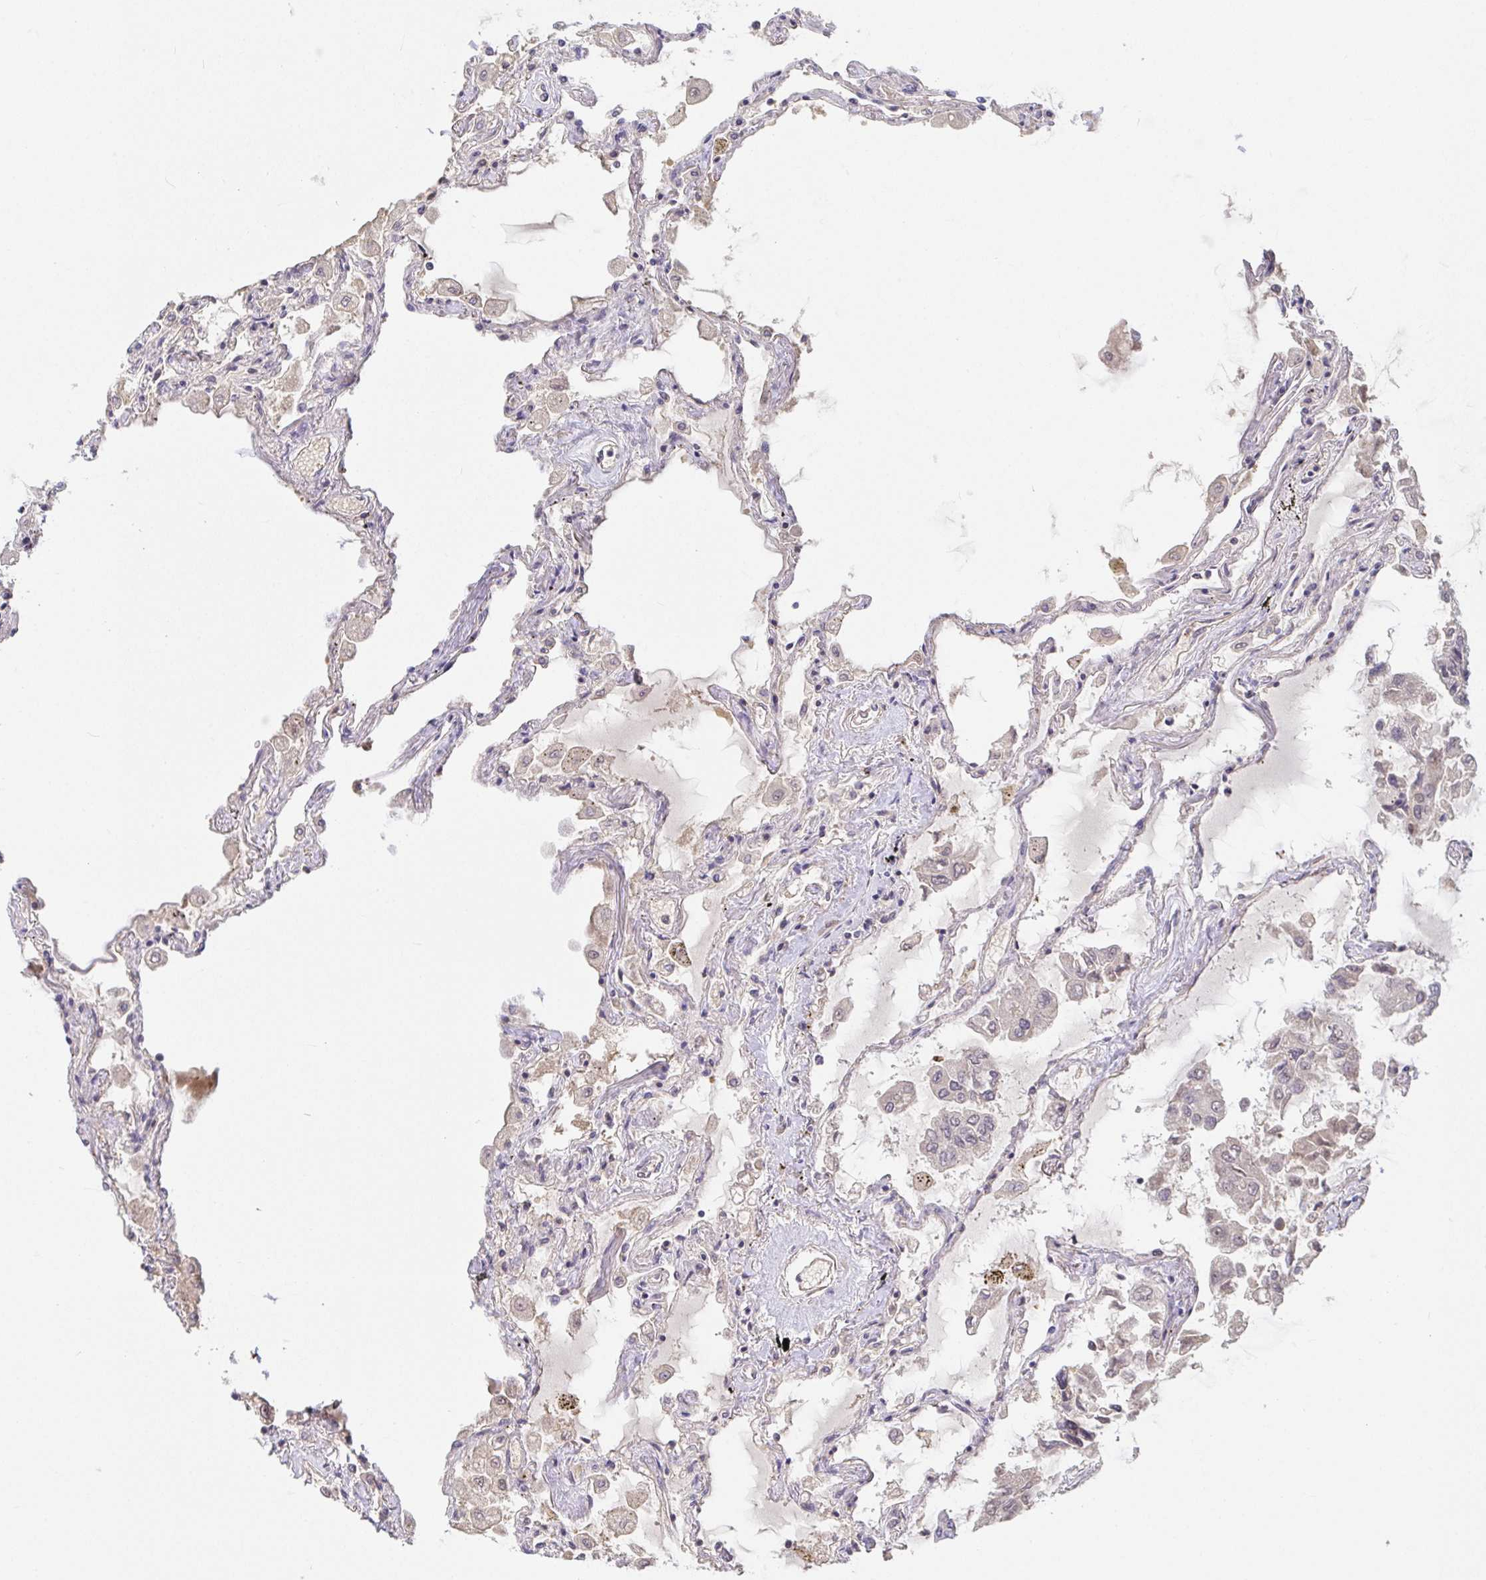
{"staining": {"intensity": "negative", "quantity": "none", "location": "none"}, "tissue": "lung", "cell_type": "Alveolar cells", "image_type": "normal", "snomed": [{"axis": "morphology", "description": "Normal tissue, NOS"}, {"axis": "morphology", "description": "Adenocarcinoma, NOS"}, {"axis": "topography", "description": "Cartilage tissue"}, {"axis": "topography", "description": "Lung"}], "caption": "DAB (3,3'-diaminobenzidine) immunohistochemical staining of benign lung shows no significant staining in alveolar cells.", "gene": "ANO5", "patient": {"sex": "female", "age": 67}}